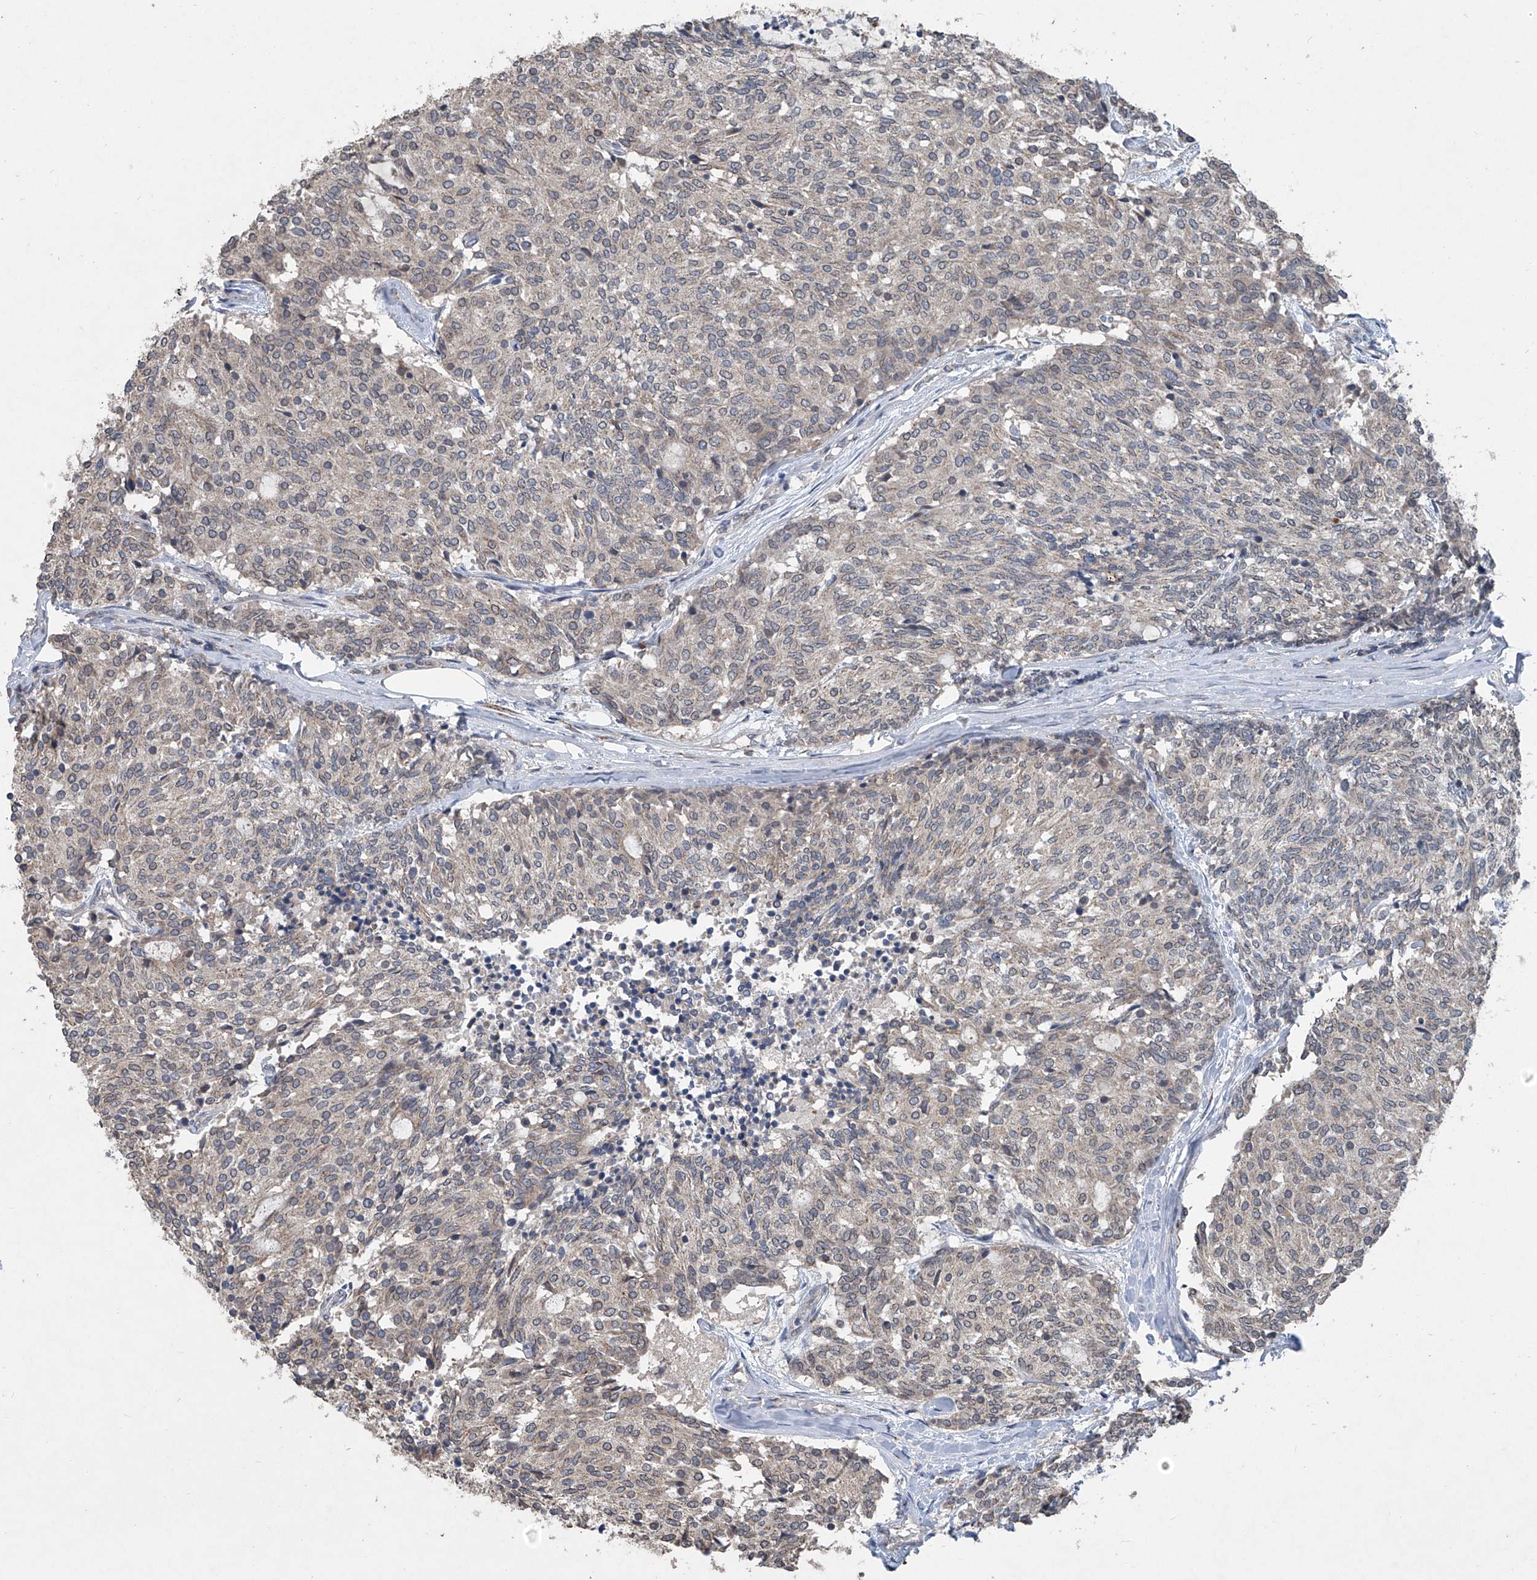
{"staining": {"intensity": "weak", "quantity": "<25%", "location": "cytoplasmic/membranous"}, "tissue": "carcinoid", "cell_type": "Tumor cells", "image_type": "cancer", "snomed": [{"axis": "morphology", "description": "Carcinoid, malignant, NOS"}, {"axis": "topography", "description": "Pancreas"}], "caption": "This is an IHC histopathology image of carcinoid. There is no staining in tumor cells.", "gene": "PCSK5", "patient": {"sex": "female", "age": 54}}